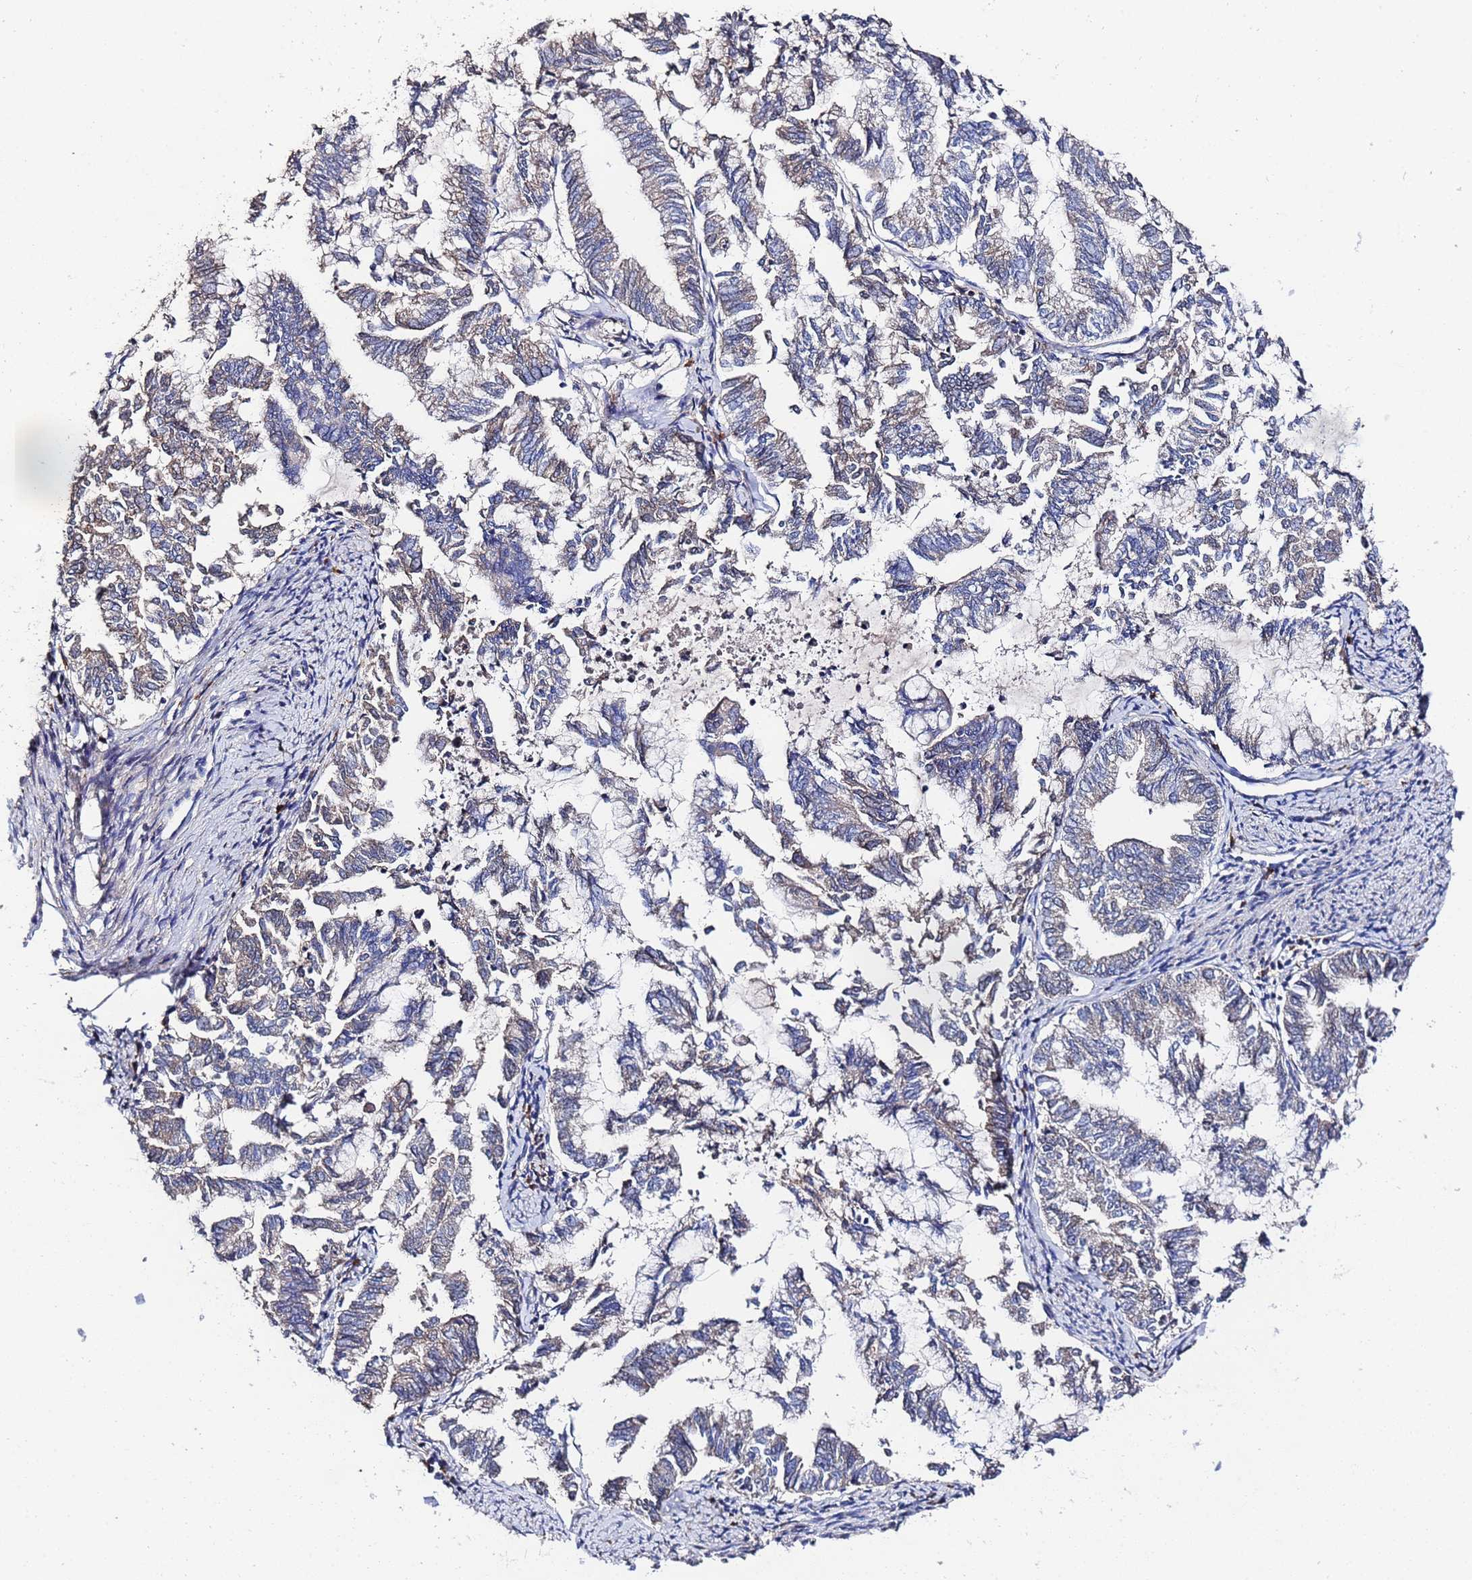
{"staining": {"intensity": "weak", "quantity": "25%-75%", "location": "cytoplasmic/membranous"}, "tissue": "endometrial cancer", "cell_type": "Tumor cells", "image_type": "cancer", "snomed": [{"axis": "morphology", "description": "Adenocarcinoma, NOS"}, {"axis": "topography", "description": "Endometrium"}], "caption": "Immunohistochemical staining of adenocarcinoma (endometrial) displays low levels of weak cytoplasmic/membranous protein expression in about 25%-75% of tumor cells.", "gene": "TCP10L", "patient": {"sex": "female", "age": 79}}